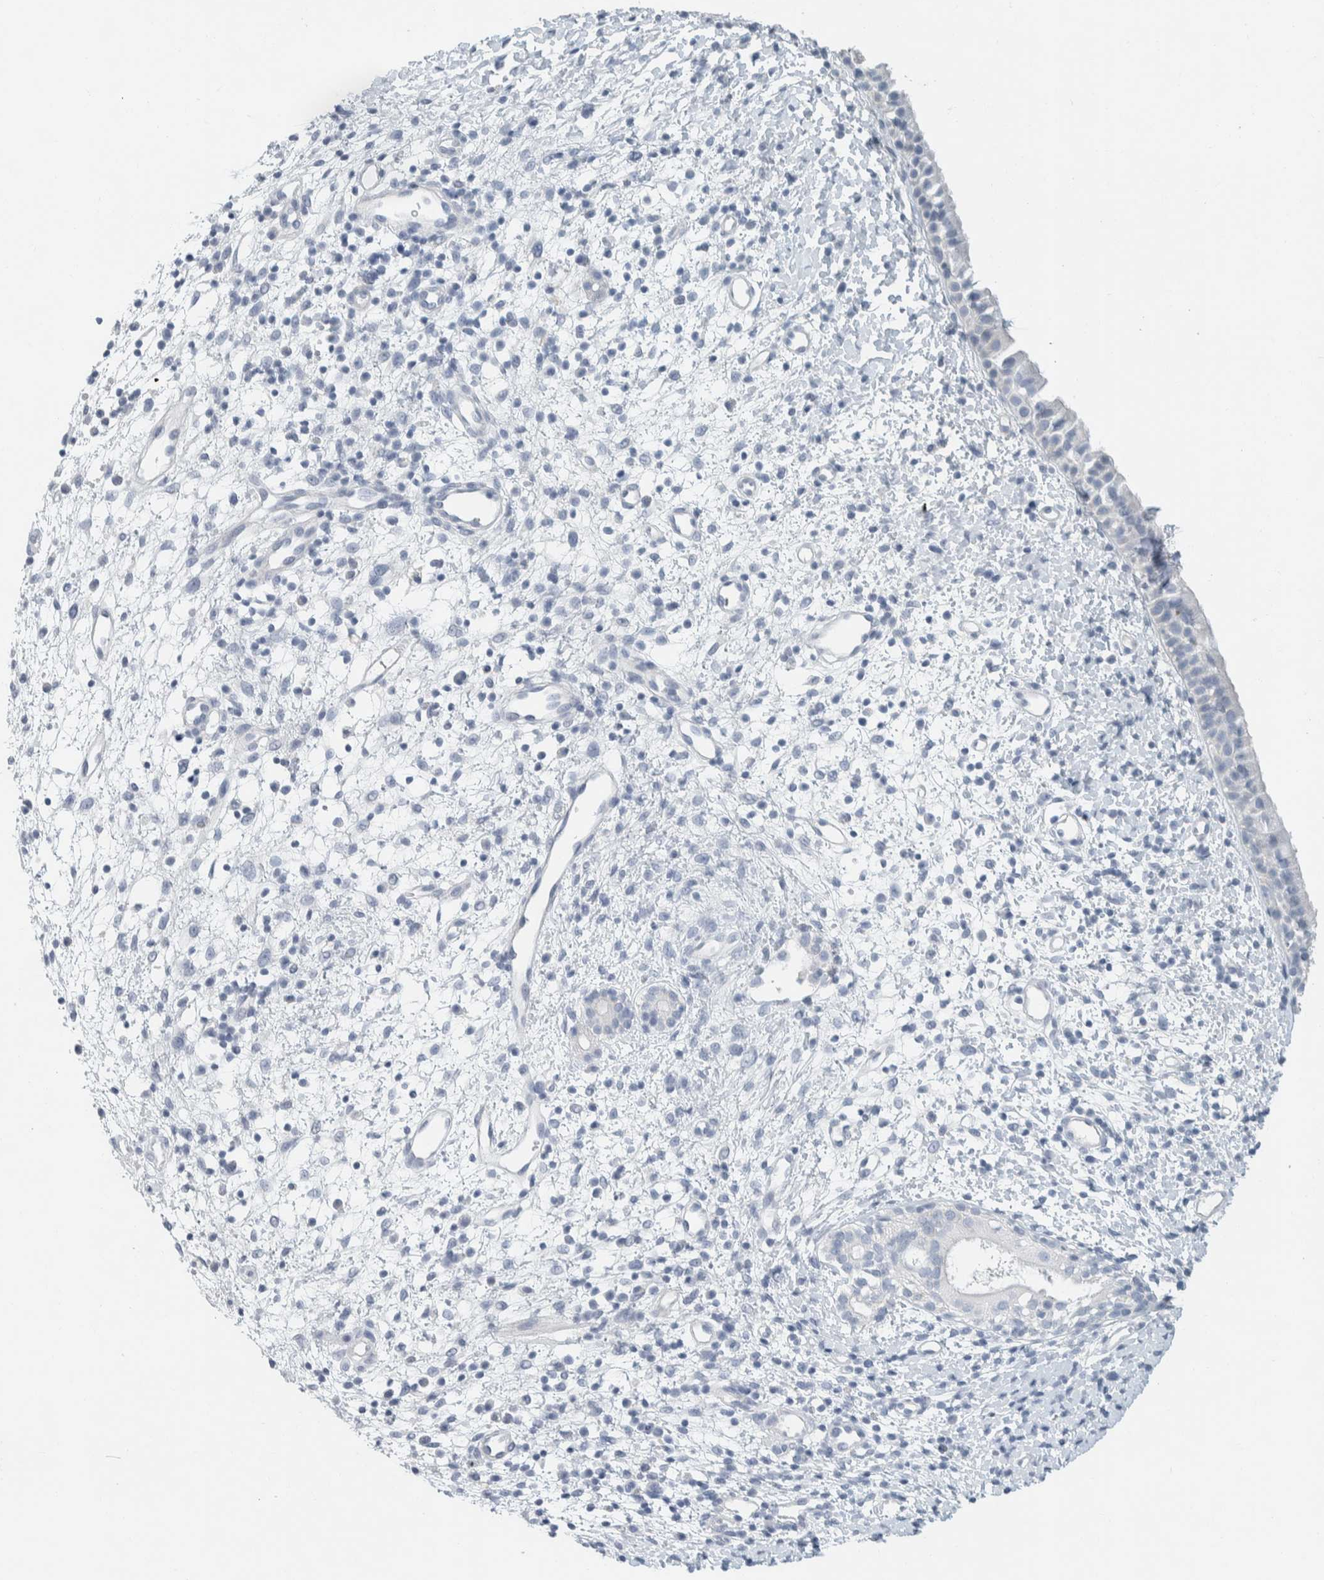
{"staining": {"intensity": "negative", "quantity": "none", "location": "none"}, "tissue": "nasopharynx", "cell_type": "Respiratory epithelial cells", "image_type": "normal", "snomed": [{"axis": "morphology", "description": "Normal tissue, NOS"}, {"axis": "topography", "description": "Nasopharynx"}], "caption": "Histopathology image shows no protein staining in respiratory epithelial cells of unremarkable nasopharynx. (DAB (3,3'-diaminobenzidine) immunohistochemistry (IHC) with hematoxylin counter stain).", "gene": "ALOX12B", "patient": {"sex": "male", "age": 22}}